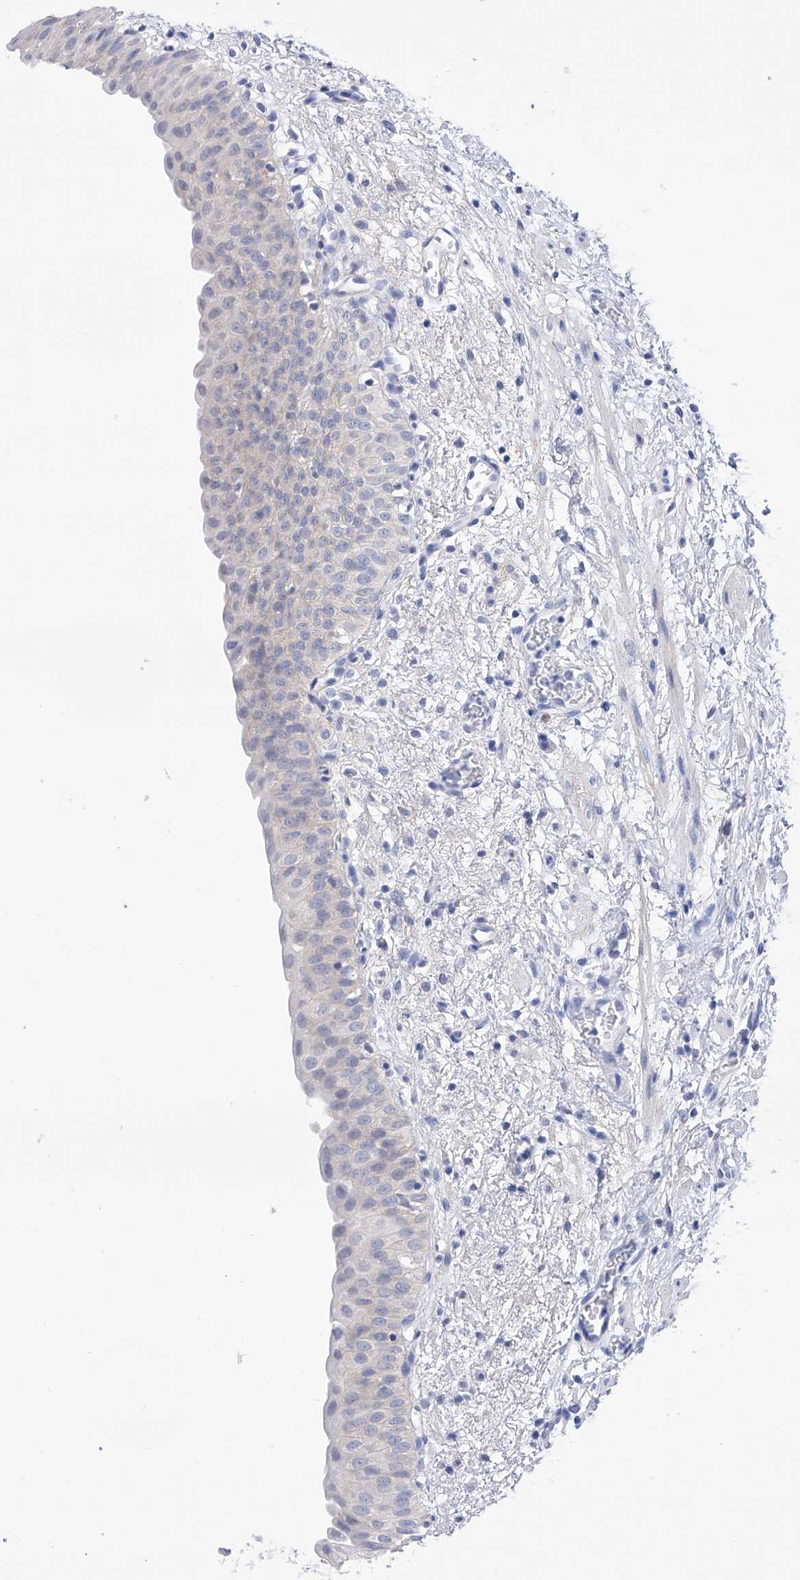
{"staining": {"intensity": "negative", "quantity": "none", "location": "none"}, "tissue": "urinary bladder", "cell_type": "Urothelial cells", "image_type": "normal", "snomed": [{"axis": "morphology", "description": "Normal tissue, NOS"}, {"axis": "topography", "description": "Urinary bladder"}], "caption": "The photomicrograph exhibits no staining of urothelial cells in benign urinary bladder.", "gene": "FLG", "patient": {"sex": "male", "age": 51}}